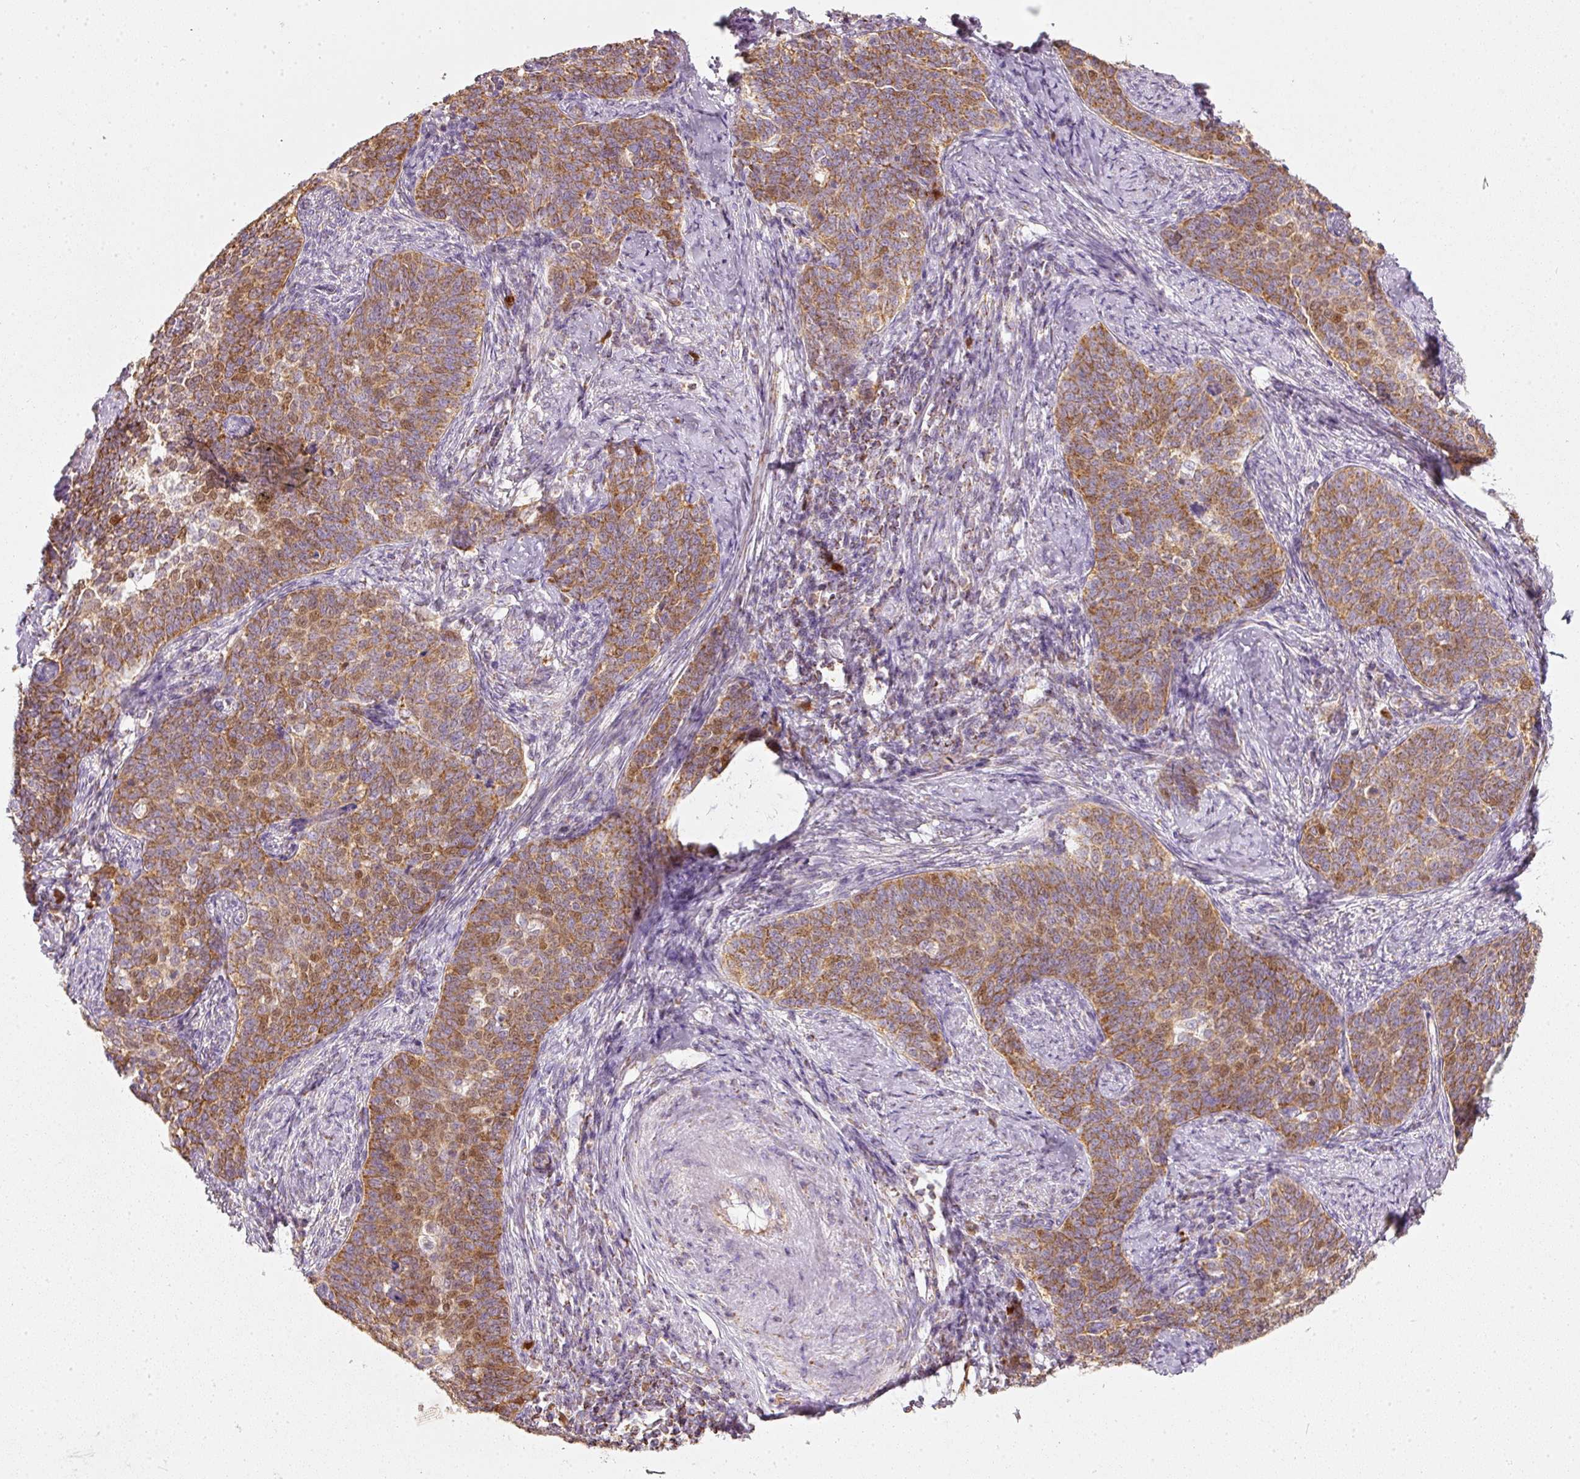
{"staining": {"intensity": "moderate", "quantity": ">75%", "location": "cytoplasmic/membranous,nuclear"}, "tissue": "cervical cancer", "cell_type": "Tumor cells", "image_type": "cancer", "snomed": [{"axis": "morphology", "description": "Squamous cell carcinoma, NOS"}, {"axis": "topography", "description": "Cervix"}], "caption": "Cervical cancer tissue shows moderate cytoplasmic/membranous and nuclear positivity in approximately >75% of tumor cells", "gene": "DUT", "patient": {"sex": "female", "age": 39}}